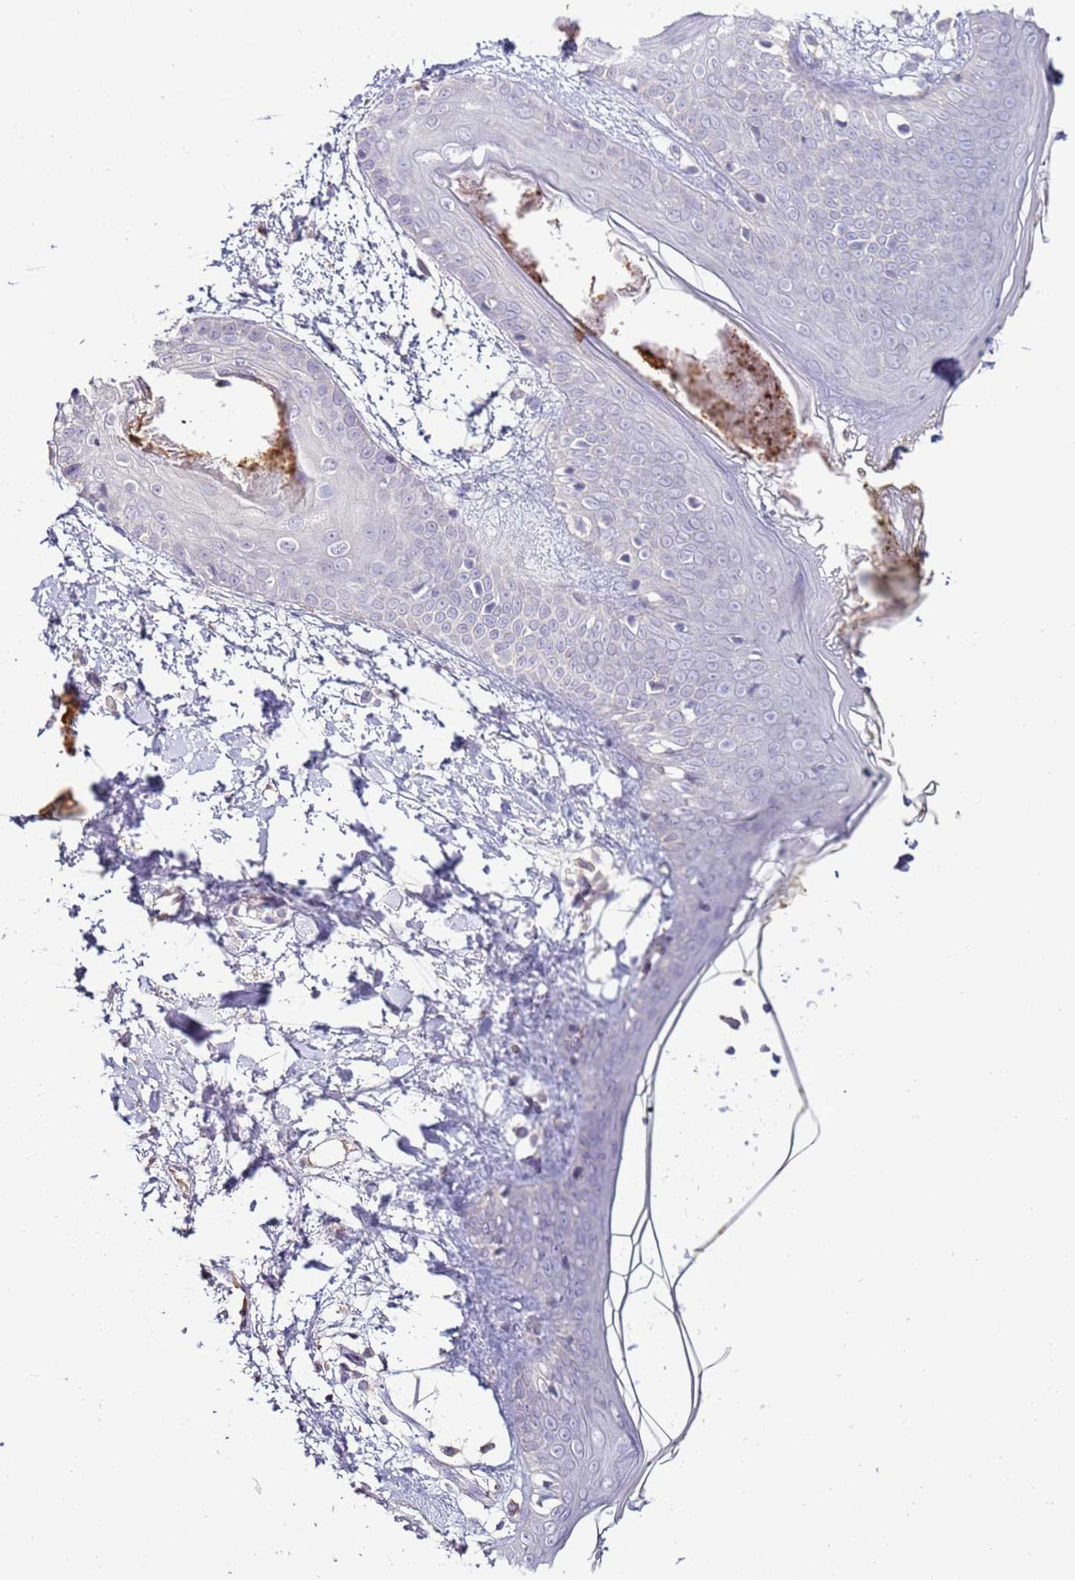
{"staining": {"intensity": "negative", "quantity": "none", "location": "none"}, "tissue": "skin", "cell_type": "Fibroblasts", "image_type": "normal", "snomed": [{"axis": "morphology", "description": "Normal tissue, NOS"}, {"axis": "topography", "description": "Skin"}], "caption": "Fibroblasts are negative for protein expression in benign human skin. (DAB immunohistochemistry (IHC) visualized using brightfield microscopy, high magnification).", "gene": "IL2RG", "patient": {"sex": "female", "age": 34}}